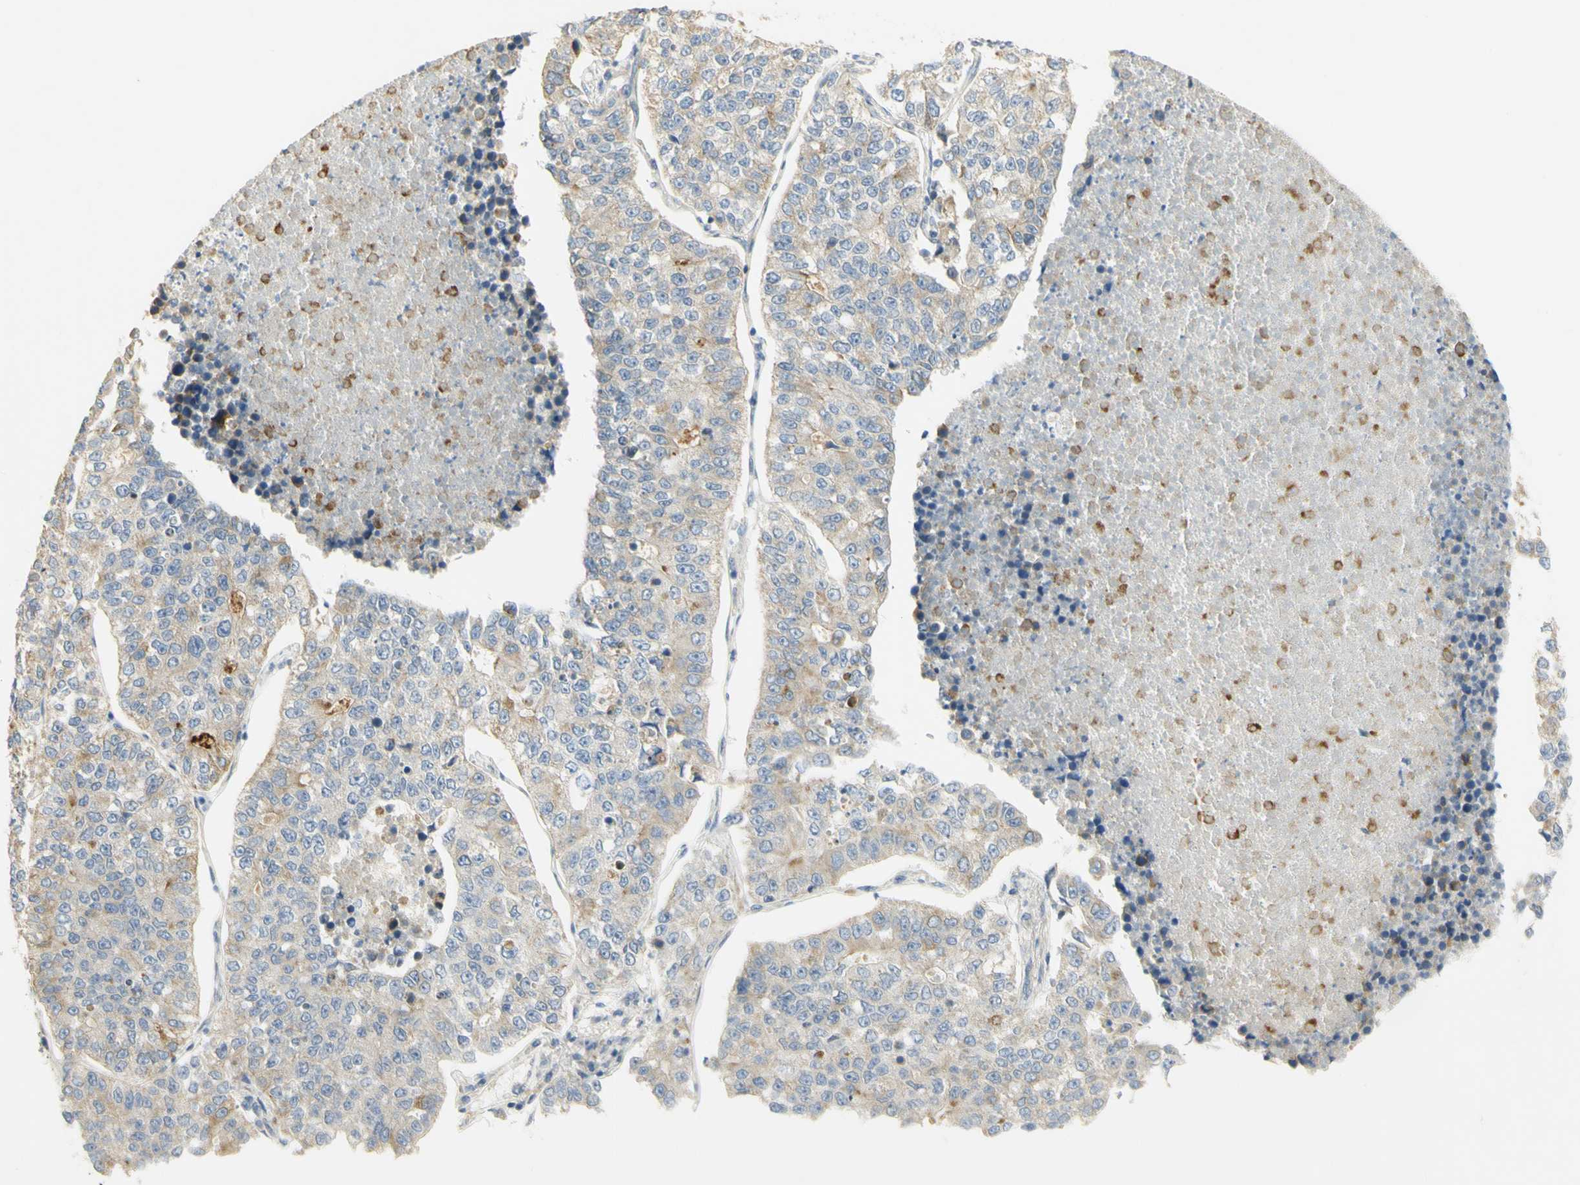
{"staining": {"intensity": "moderate", "quantity": "25%-75%", "location": "cytoplasmic/membranous"}, "tissue": "lung cancer", "cell_type": "Tumor cells", "image_type": "cancer", "snomed": [{"axis": "morphology", "description": "Adenocarcinoma, NOS"}, {"axis": "topography", "description": "Lung"}], "caption": "IHC photomicrograph of human adenocarcinoma (lung) stained for a protein (brown), which displays medium levels of moderate cytoplasmic/membranous expression in about 25%-75% of tumor cells.", "gene": "KIF11", "patient": {"sex": "male", "age": 49}}